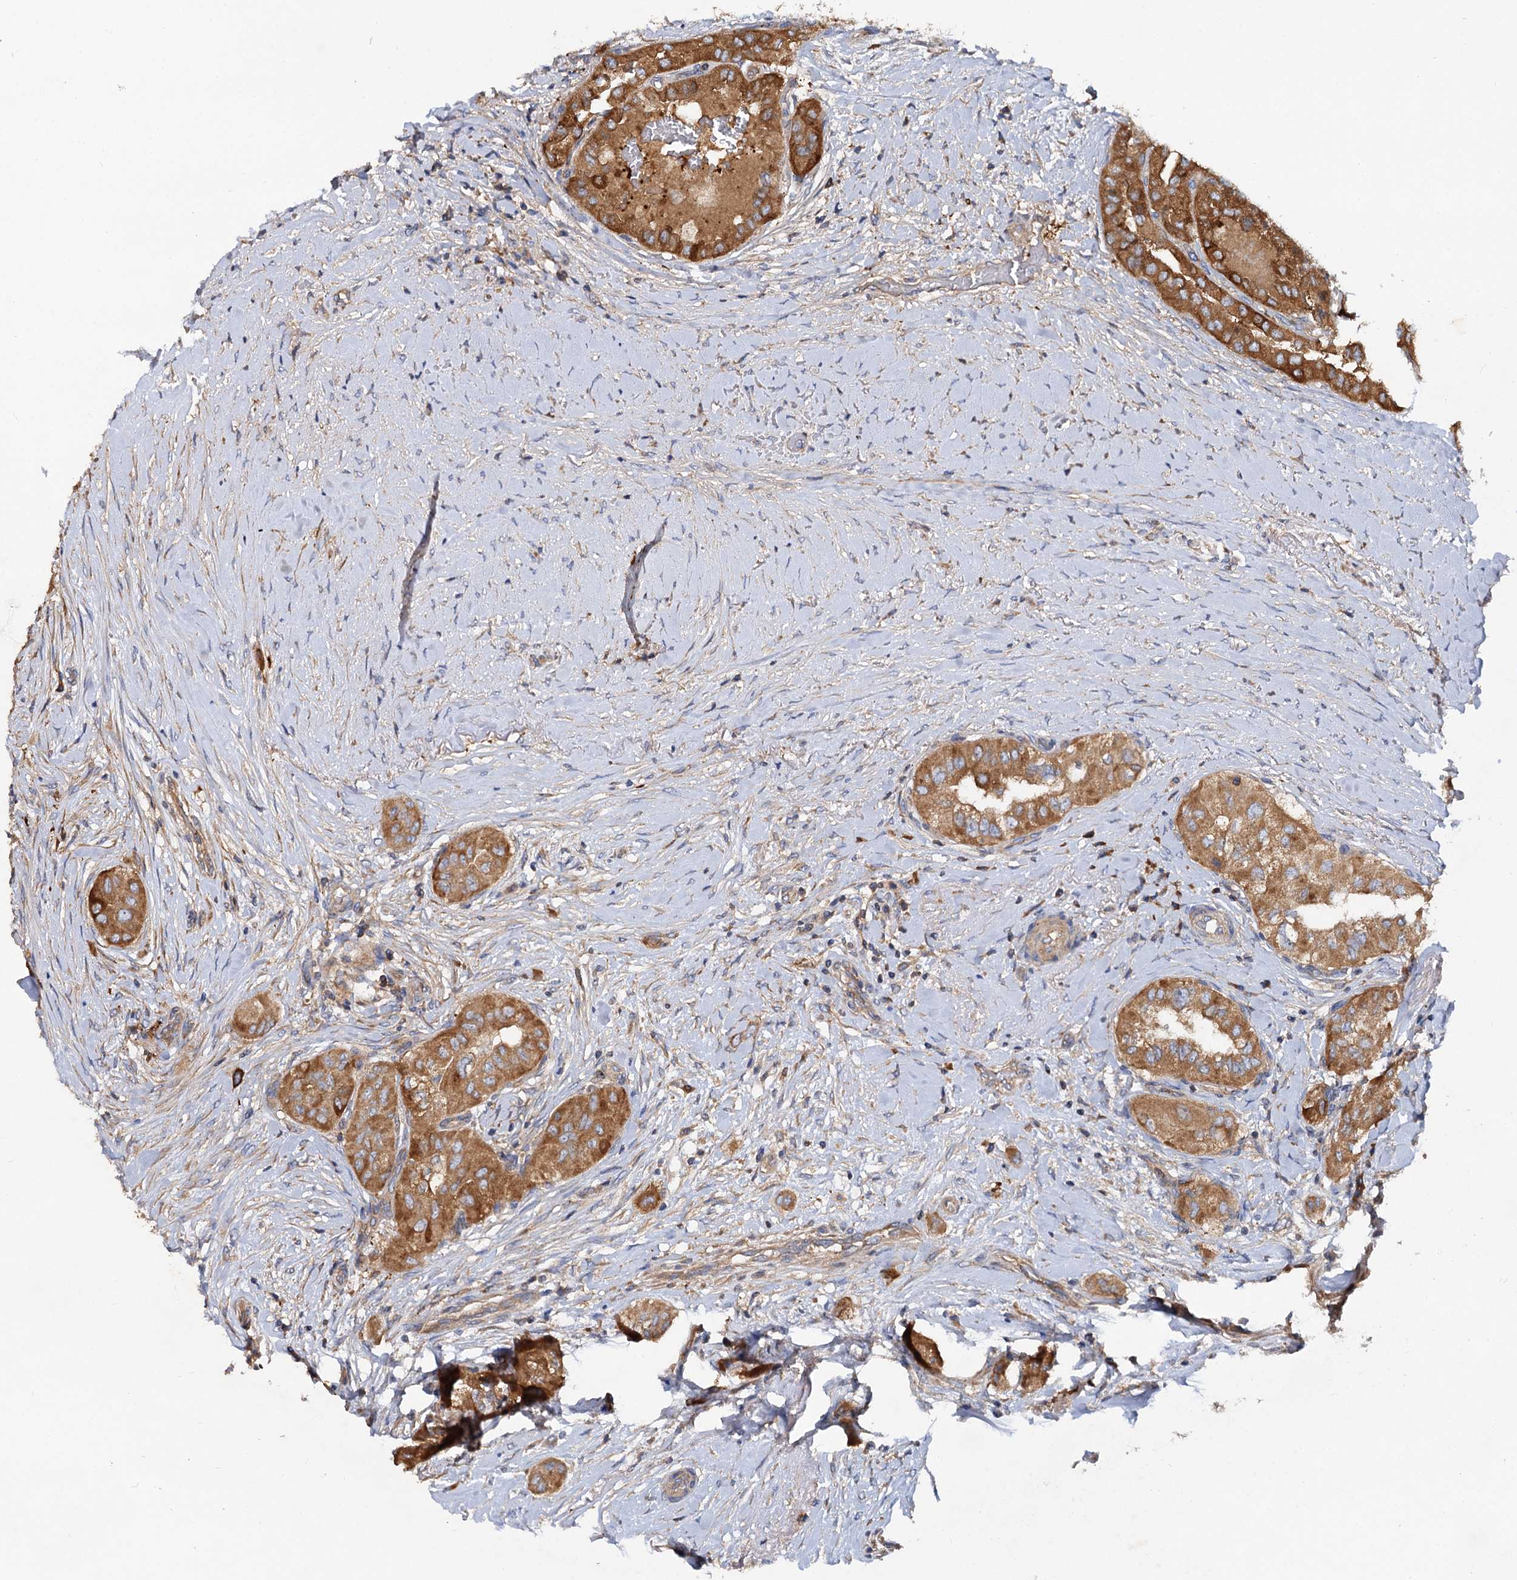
{"staining": {"intensity": "moderate", "quantity": ">75%", "location": "cytoplasmic/membranous"}, "tissue": "thyroid cancer", "cell_type": "Tumor cells", "image_type": "cancer", "snomed": [{"axis": "morphology", "description": "Papillary adenocarcinoma, NOS"}, {"axis": "topography", "description": "Thyroid gland"}], "caption": "This photomicrograph exhibits immunohistochemistry staining of thyroid cancer, with medium moderate cytoplasmic/membranous positivity in about >75% of tumor cells.", "gene": "ALKBH7", "patient": {"sex": "female", "age": 59}}